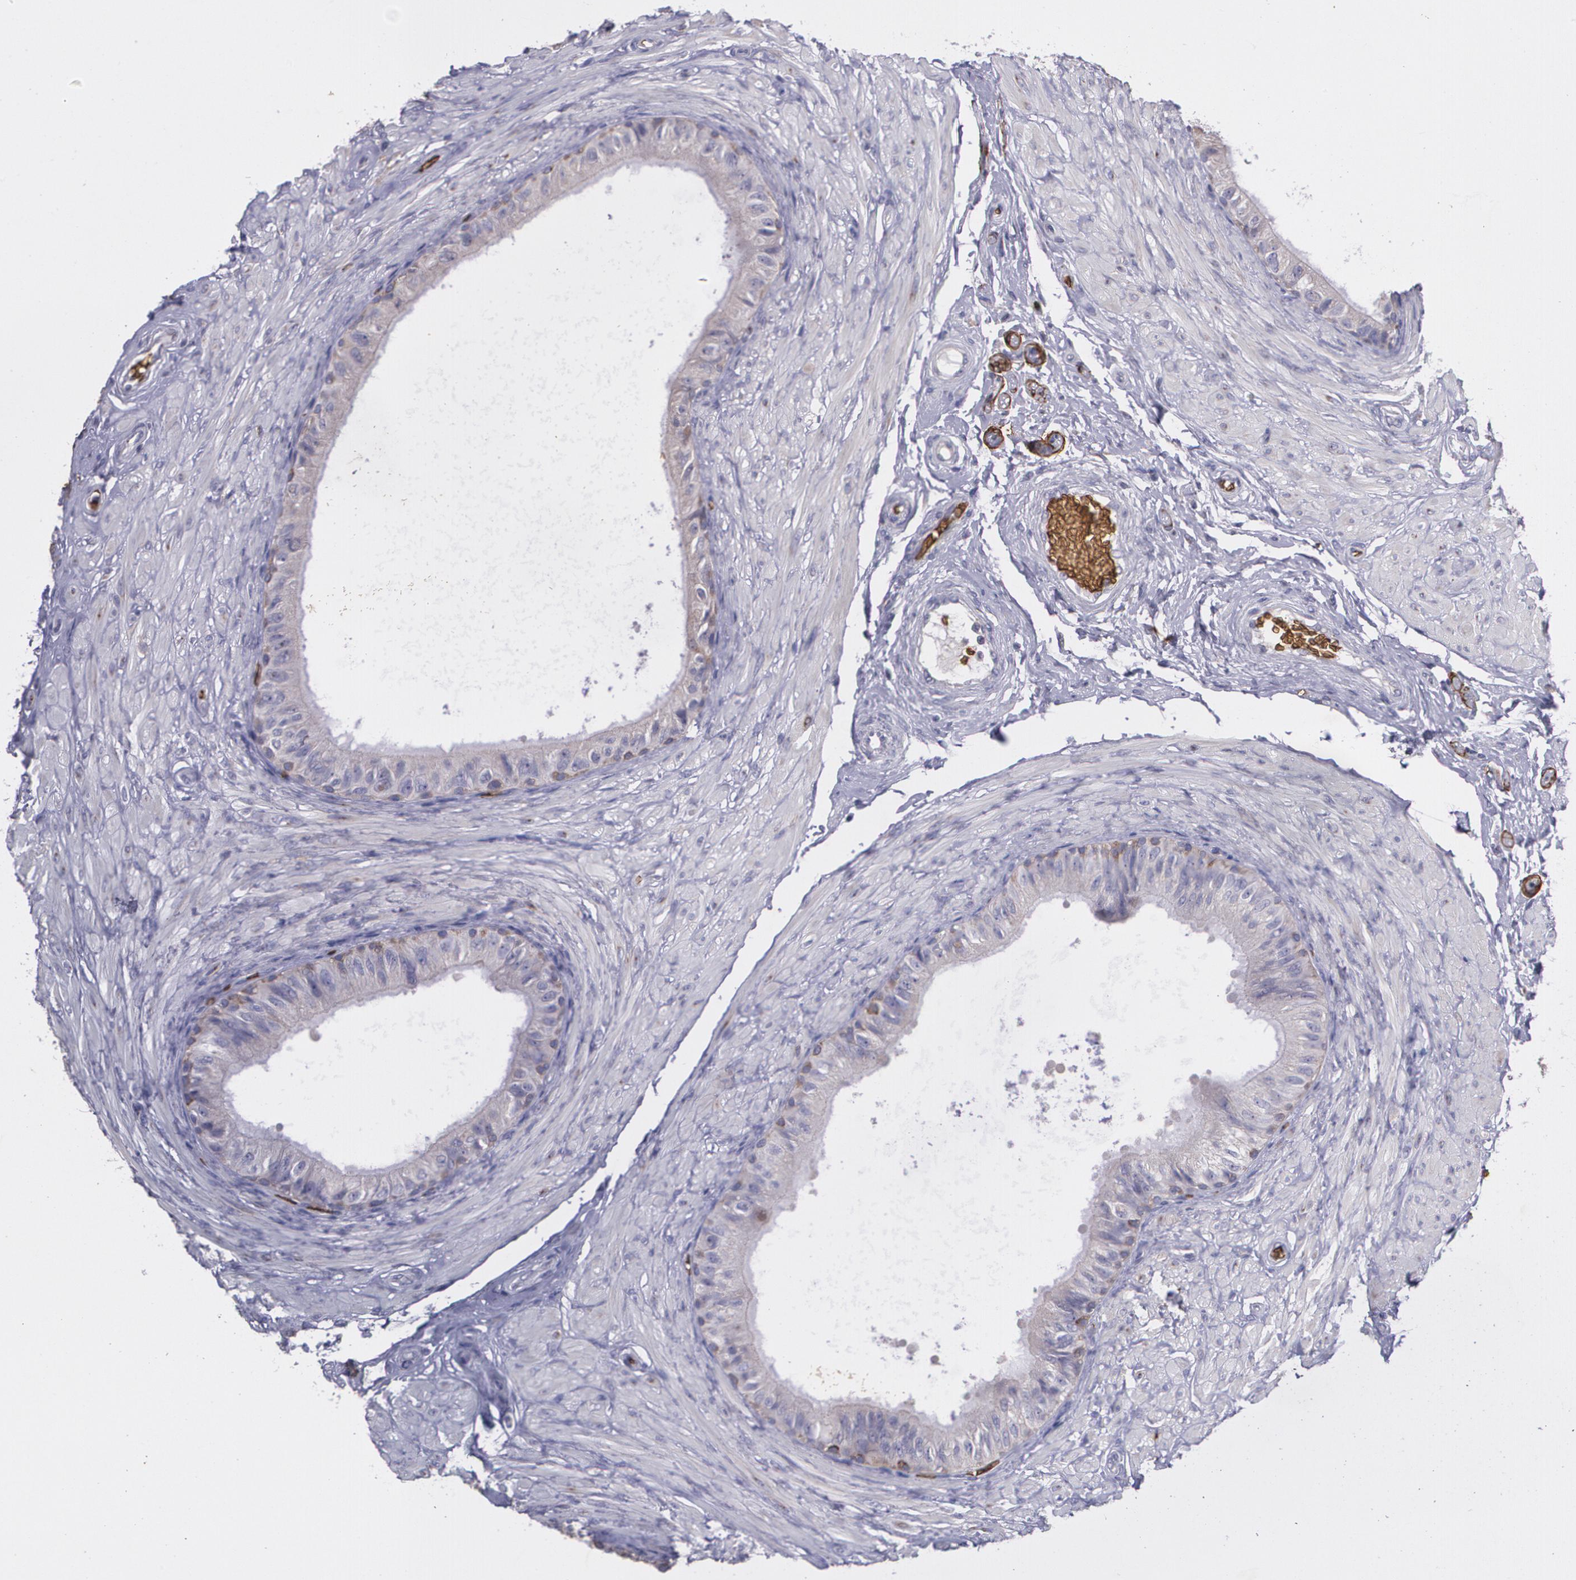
{"staining": {"intensity": "weak", "quantity": ">75%", "location": "cytoplasmic/membranous"}, "tissue": "epididymis", "cell_type": "Glandular cells", "image_type": "normal", "snomed": [{"axis": "morphology", "description": "Normal tissue, NOS"}, {"axis": "topography", "description": "Epididymis"}], "caption": "Immunohistochemical staining of normal epididymis shows low levels of weak cytoplasmic/membranous positivity in approximately >75% of glandular cells.", "gene": "SLC2A1", "patient": {"sex": "male", "age": 68}}